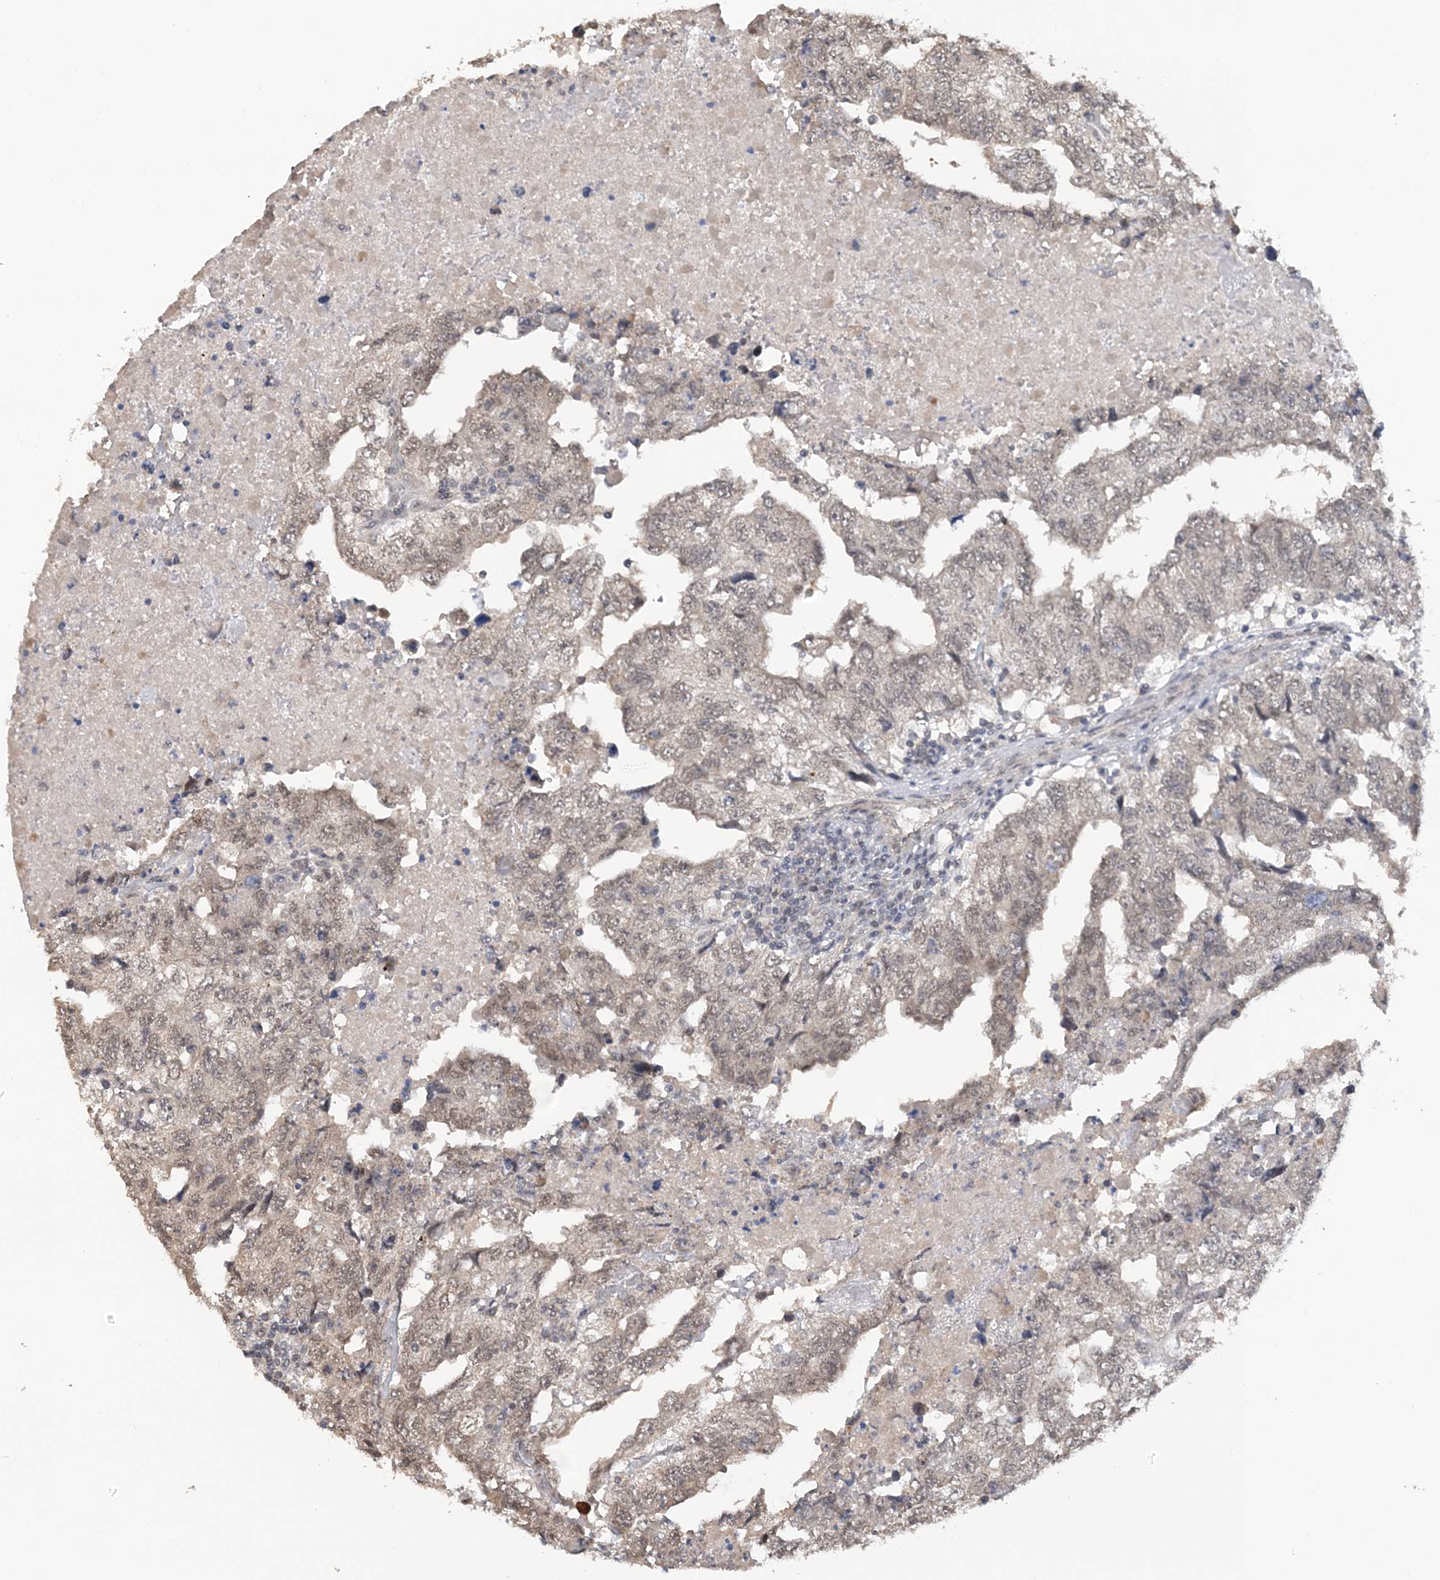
{"staining": {"intensity": "weak", "quantity": "<25%", "location": "nuclear"}, "tissue": "testis cancer", "cell_type": "Tumor cells", "image_type": "cancer", "snomed": [{"axis": "morphology", "description": "Carcinoma, Embryonal, NOS"}, {"axis": "topography", "description": "Testis"}], "caption": "High magnification brightfield microscopy of testis cancer stained with DAB (brown) and counterstained with hematoxylin (blue): tumor cells show no significant positivity.", "gene": "TSHZ2", "patient": {"sex": "male", "age": 36}}